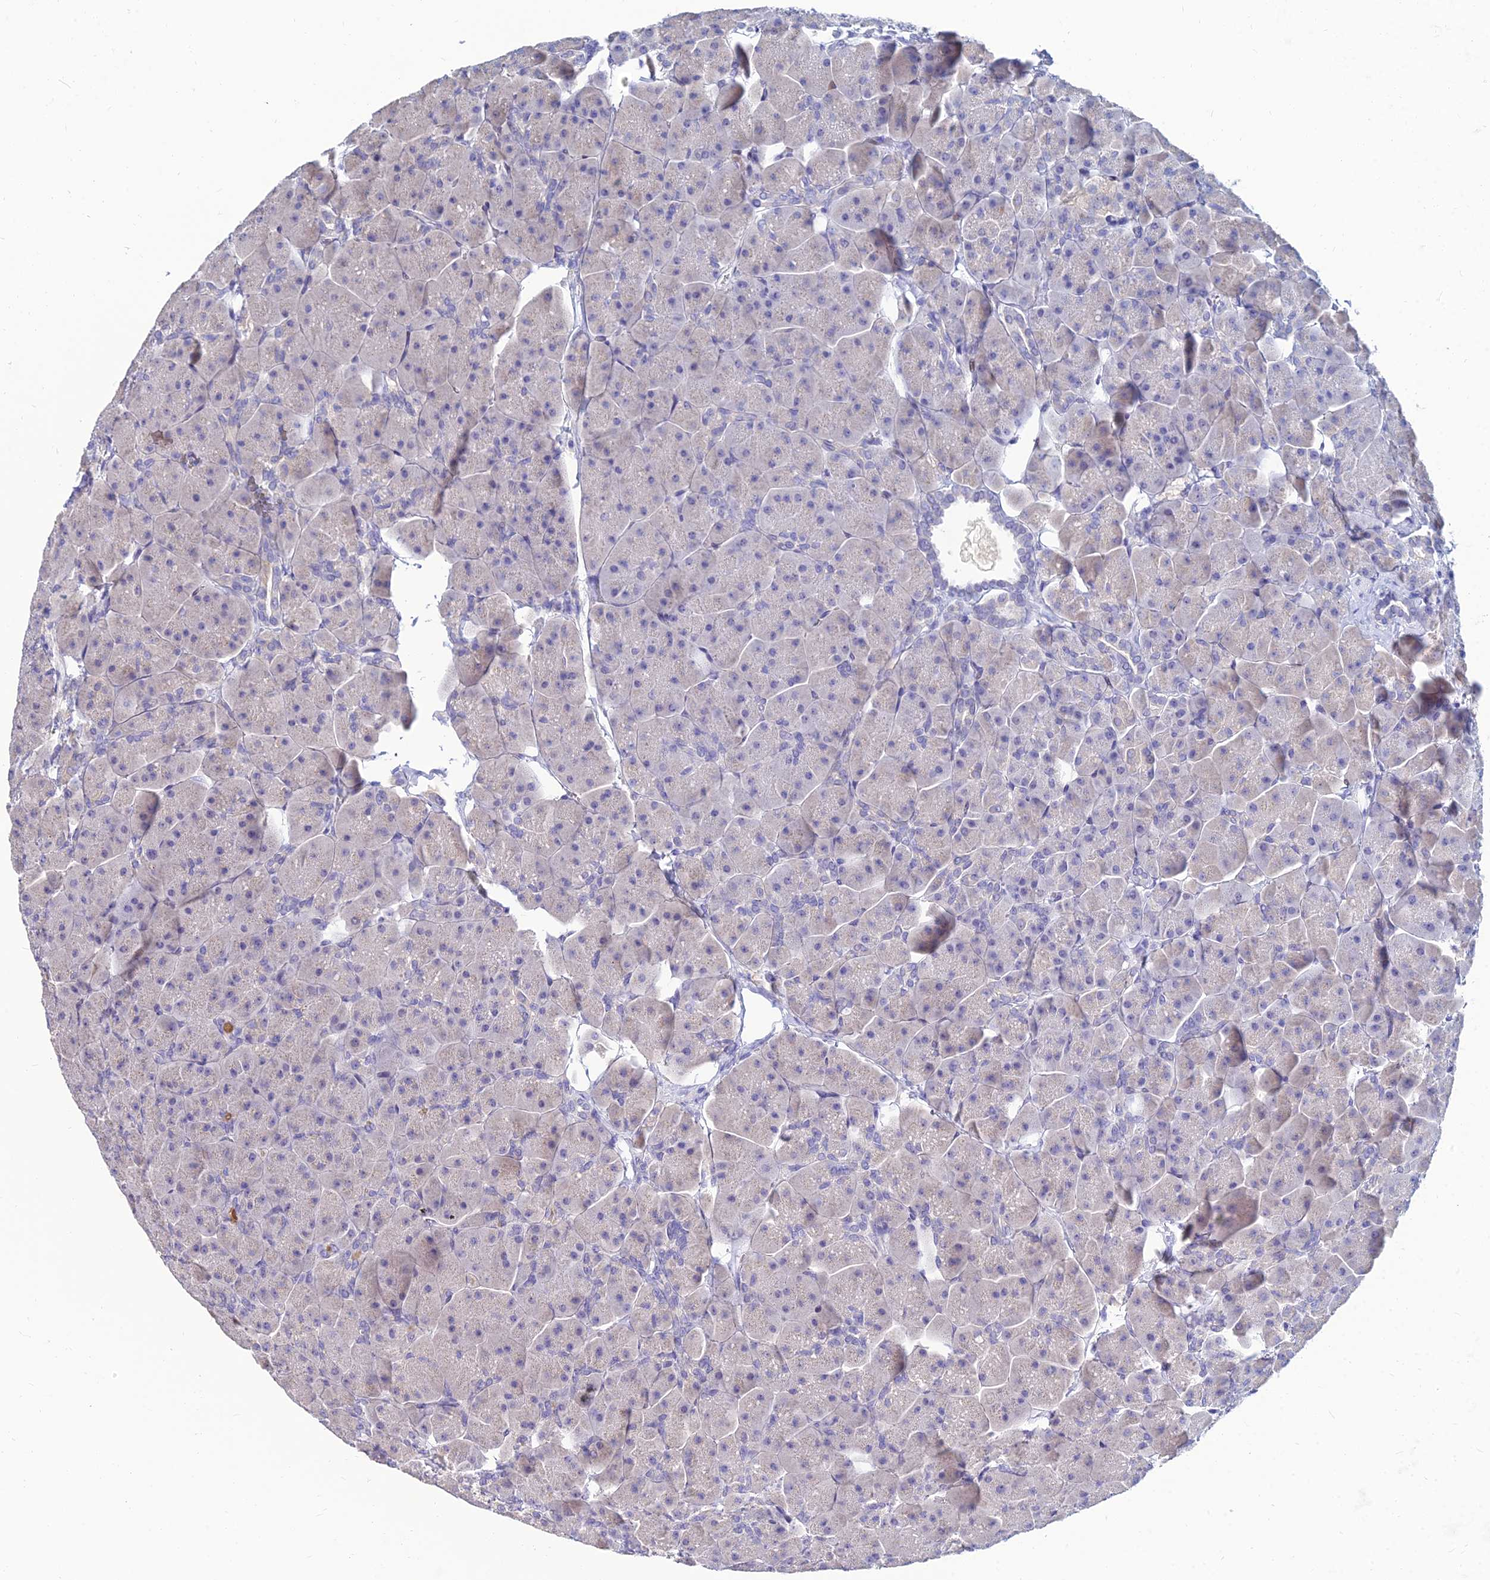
{"staining": {"intensity": "negative", "quantity": "none", "location": "none"}, "tissue": "pancreas", "cell_type": "Exocrine glandular cells", "image_type": "normal", "snomed": [{"axis": "morphology", "description": "Normal tissue, NOS"}, {"axis": "topography", "description": "Pancreas"}], "caption": "Immunohistochemistry micrograph of normal human pancreas stained for a protein (brown), which exhibits no positivity in exocrine glandular cells.", "gene": "GOLGA6A", "patient": {"sex": "male", "age": 66}}